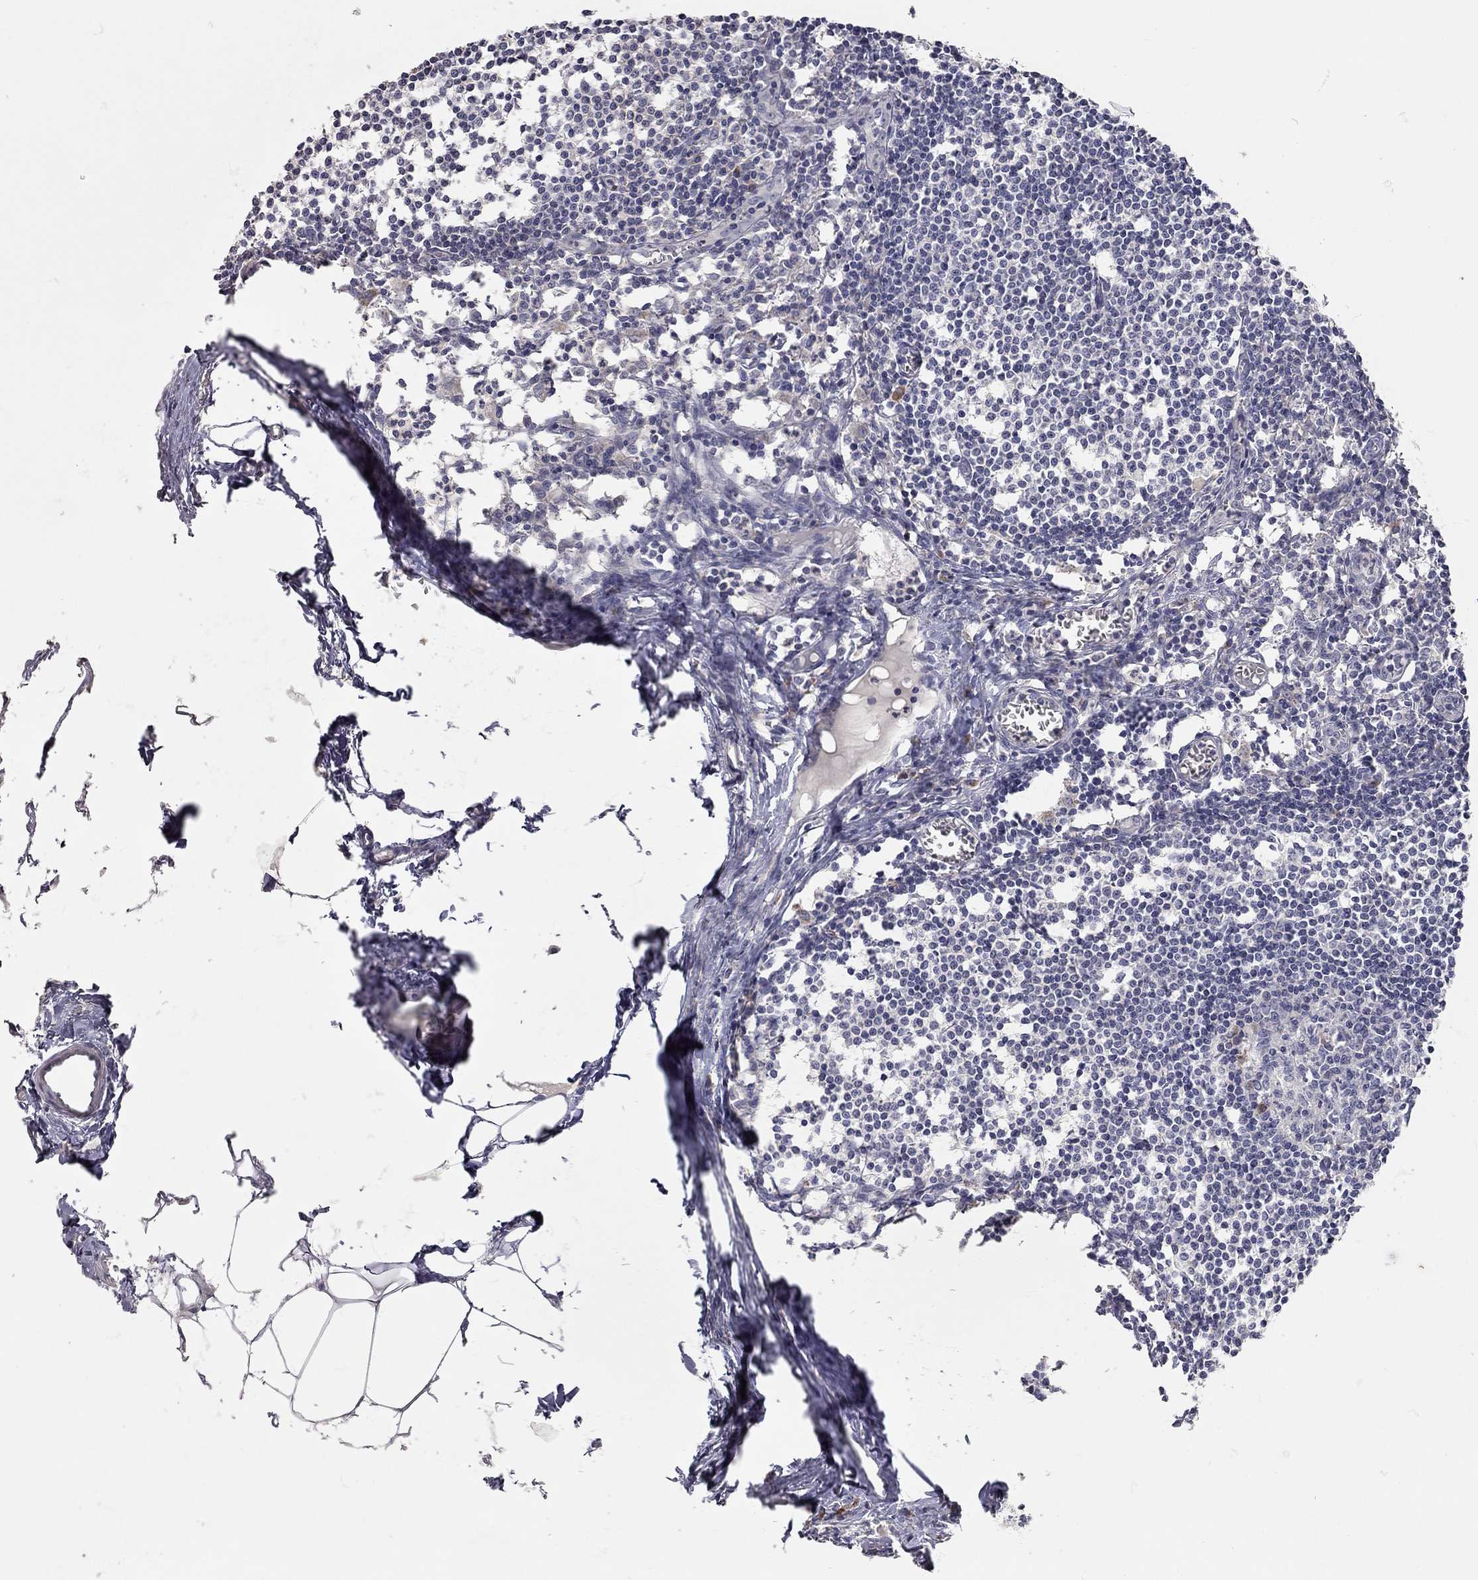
{"staining": {"intensity": "negative", "quantity": "none", "location": "none"}, "tissue": "lymph node", "cell_type": "Germinal center cells", "image_type": "normal", "snomed": [{"axis": "morphology", "description": "Normal tissue, NOS"}, {"axis": "topography", "description": "Lymph node"}], "caption": "There is no significant staining in germinal center cells of lymph node. (DAB (3,3'-diaminobenzidine) IHC with hematoxylin counter stain).", "gene": "XAGE2", "patient": {"sex": "male", "age": 59}}